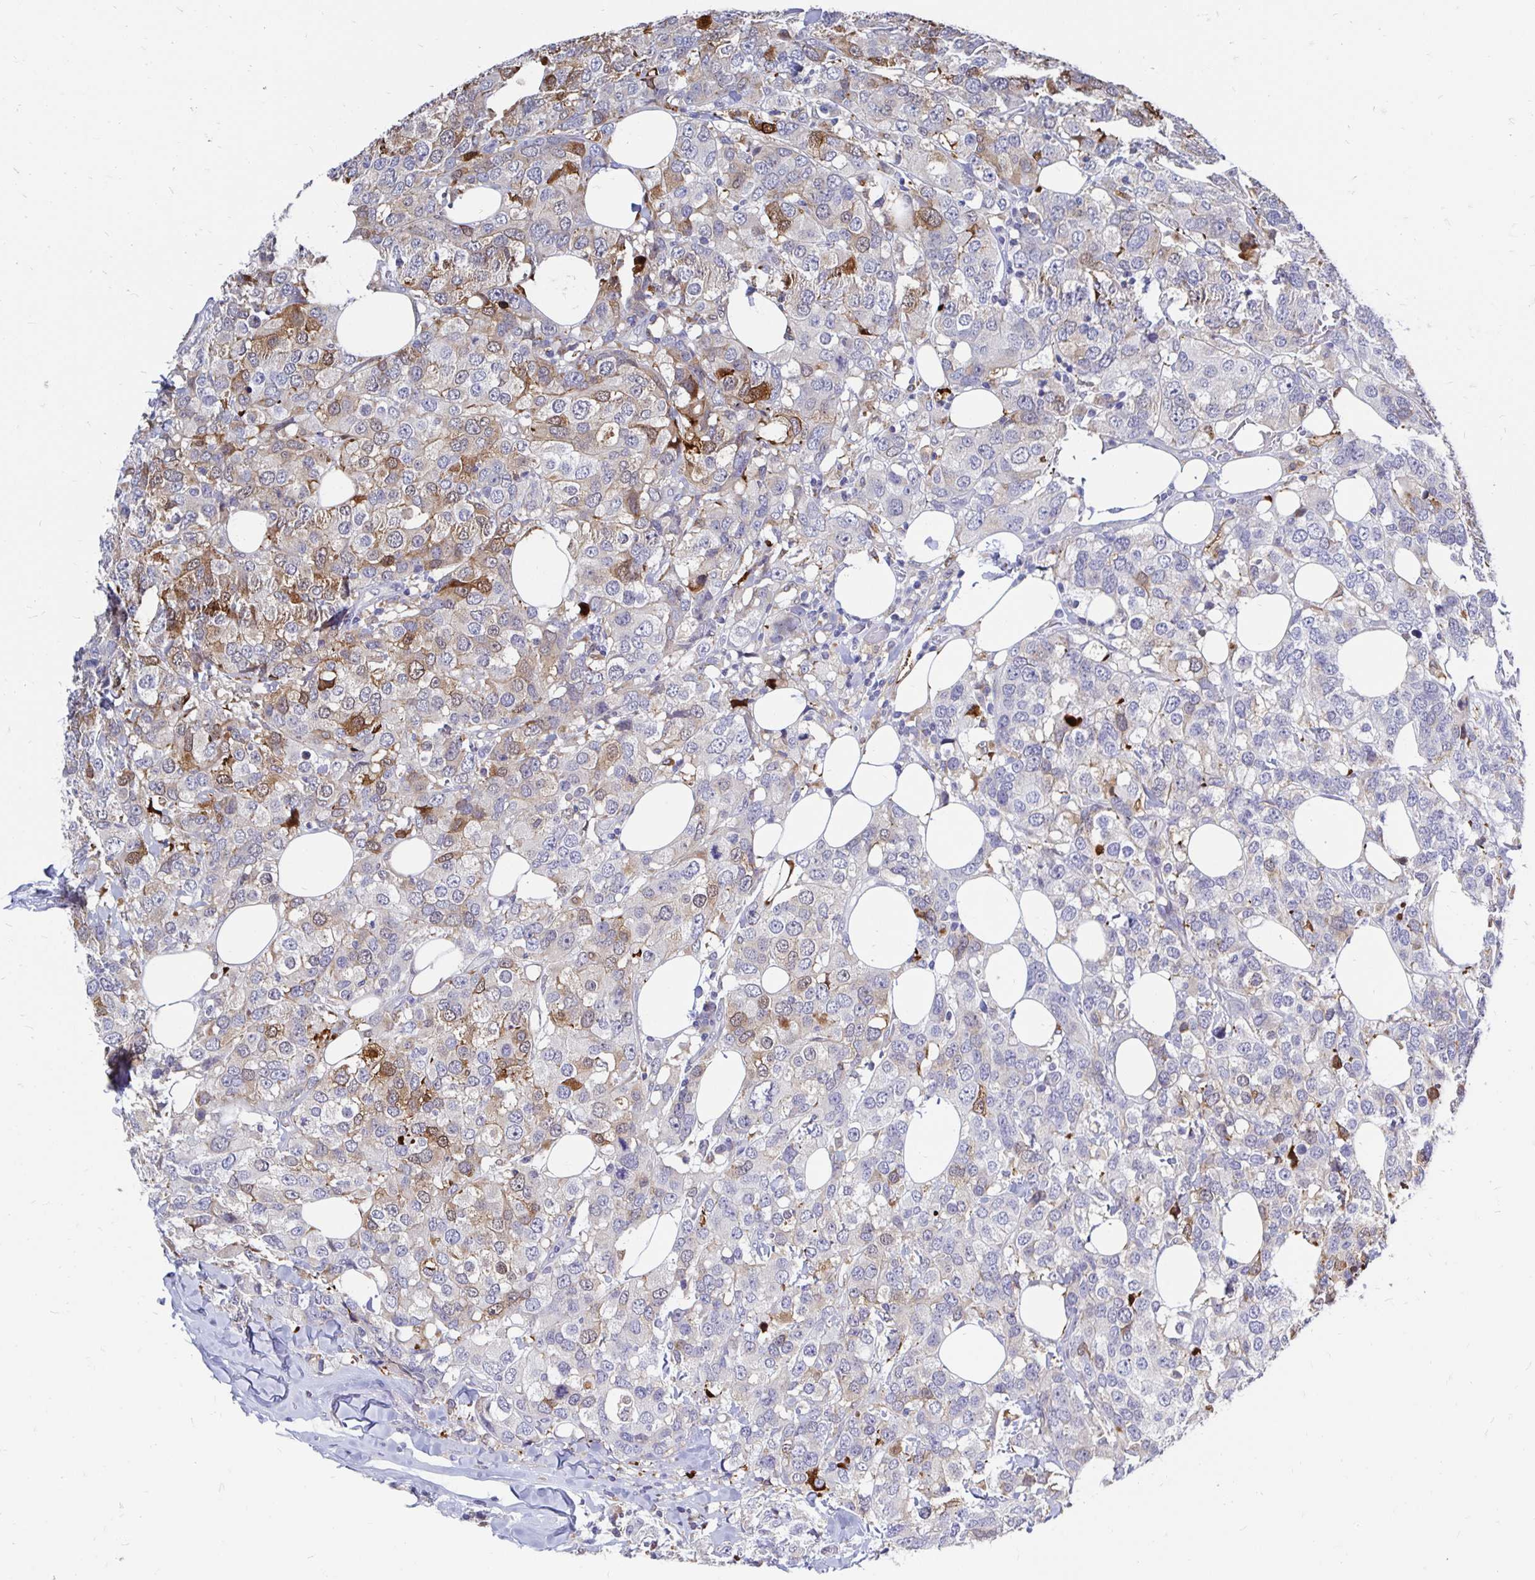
{"staining": {"intensity": "strong", "quantity": "25%-75%", "location": "cytoplasmic/membranous"}, "tissue": "breast cancer", "cell_type": "Tumor cells", "image_type": "cancer", "snomed": [{"axis": "morphology", "description": "Lobular carcinoma"}, {"axis": "topography", "description": "Breast"}], "caption": "Breast lobular carcinoma tissue reveals strong cytoplasmic/membranous expression in about 25%-75% of tumor cells (DAB (3,3'-diaminobenzidine) = brown stain, brightfield microscopy at high magnification).", "gene": "CDKL1", "patient": {"sex": "female", "age": 59}}